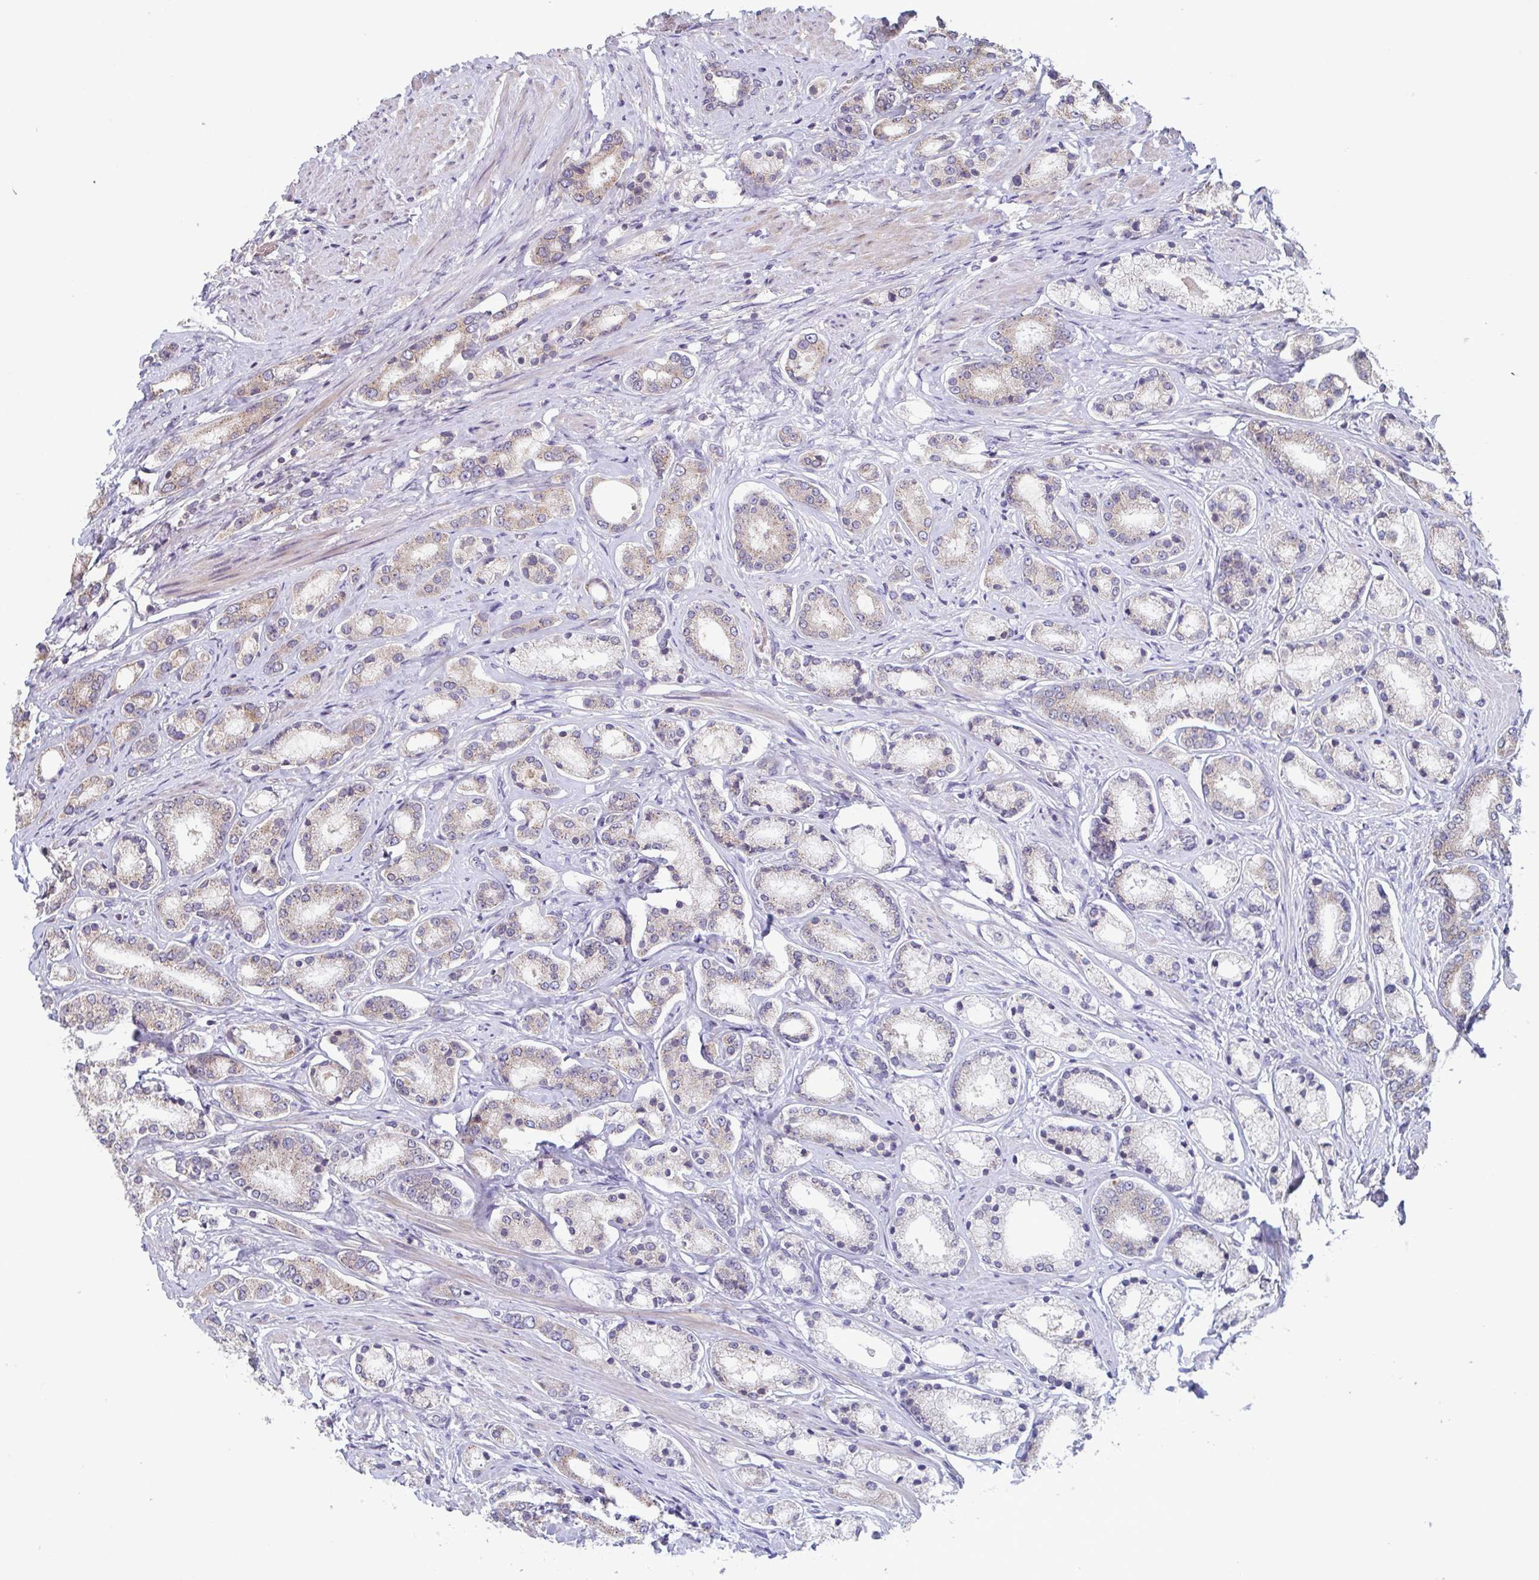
{"staining": {"intensity": "weak", "quantity": "<25%", "location": "cytoplasmic/membranous"}, "tissue": "prostate cancer", "cell_type": "Tumor cells", "image_type": "cancer", "snomed": [{"axis": "morphology", "description": "Adenocarcinoma, High grade"}, {"axis": "topography", "description": "Prostate"}], "caption": "Prostate cancer was stained to show a protein in brown. There is no significant expression in tumor cells.", "gene": "COPB1", "patient": {"sex": "male", "age": 63}}